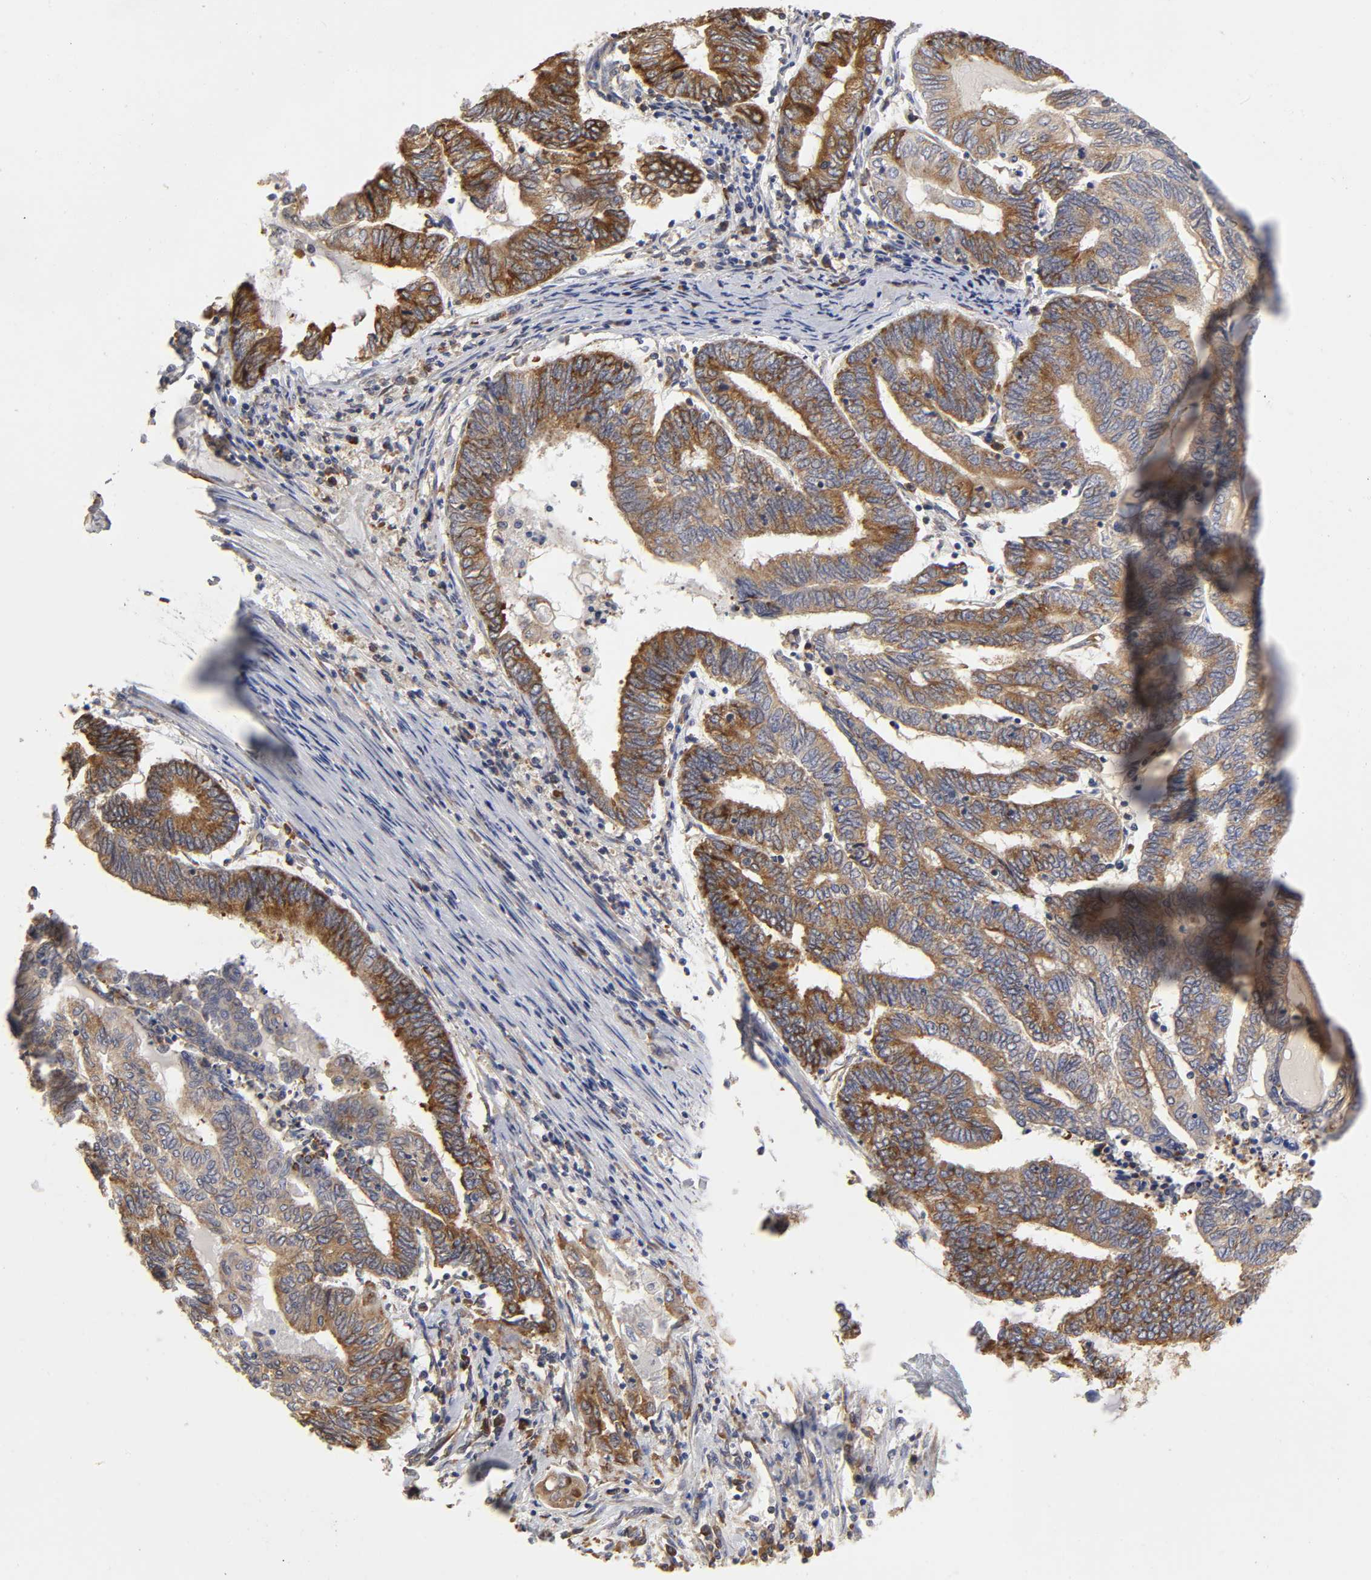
{"staining": {"intensity": "strong", "quantity": ">75%", "location": "cytoplasmic/membranous"}, "tissue": "endometrial cancer", "cell_type": "Tumor cells", "image_type": "cancer", "snomed": [{"axis": "morphology", "description": "Adenocarcinoma, NOS"}, {"axis": "topography", "description": "Uterus"}, {"axis": "topography", "description": "Endometrium"}], "caption": "Immunohistochemical staining of human endometrial cancer exhibits high levels of strong cytoplasmic/membranous protein expression in approximately >75% of tumor cells.", "gene": "RPL14", "patient": {"sex": "female", "age": 70}}